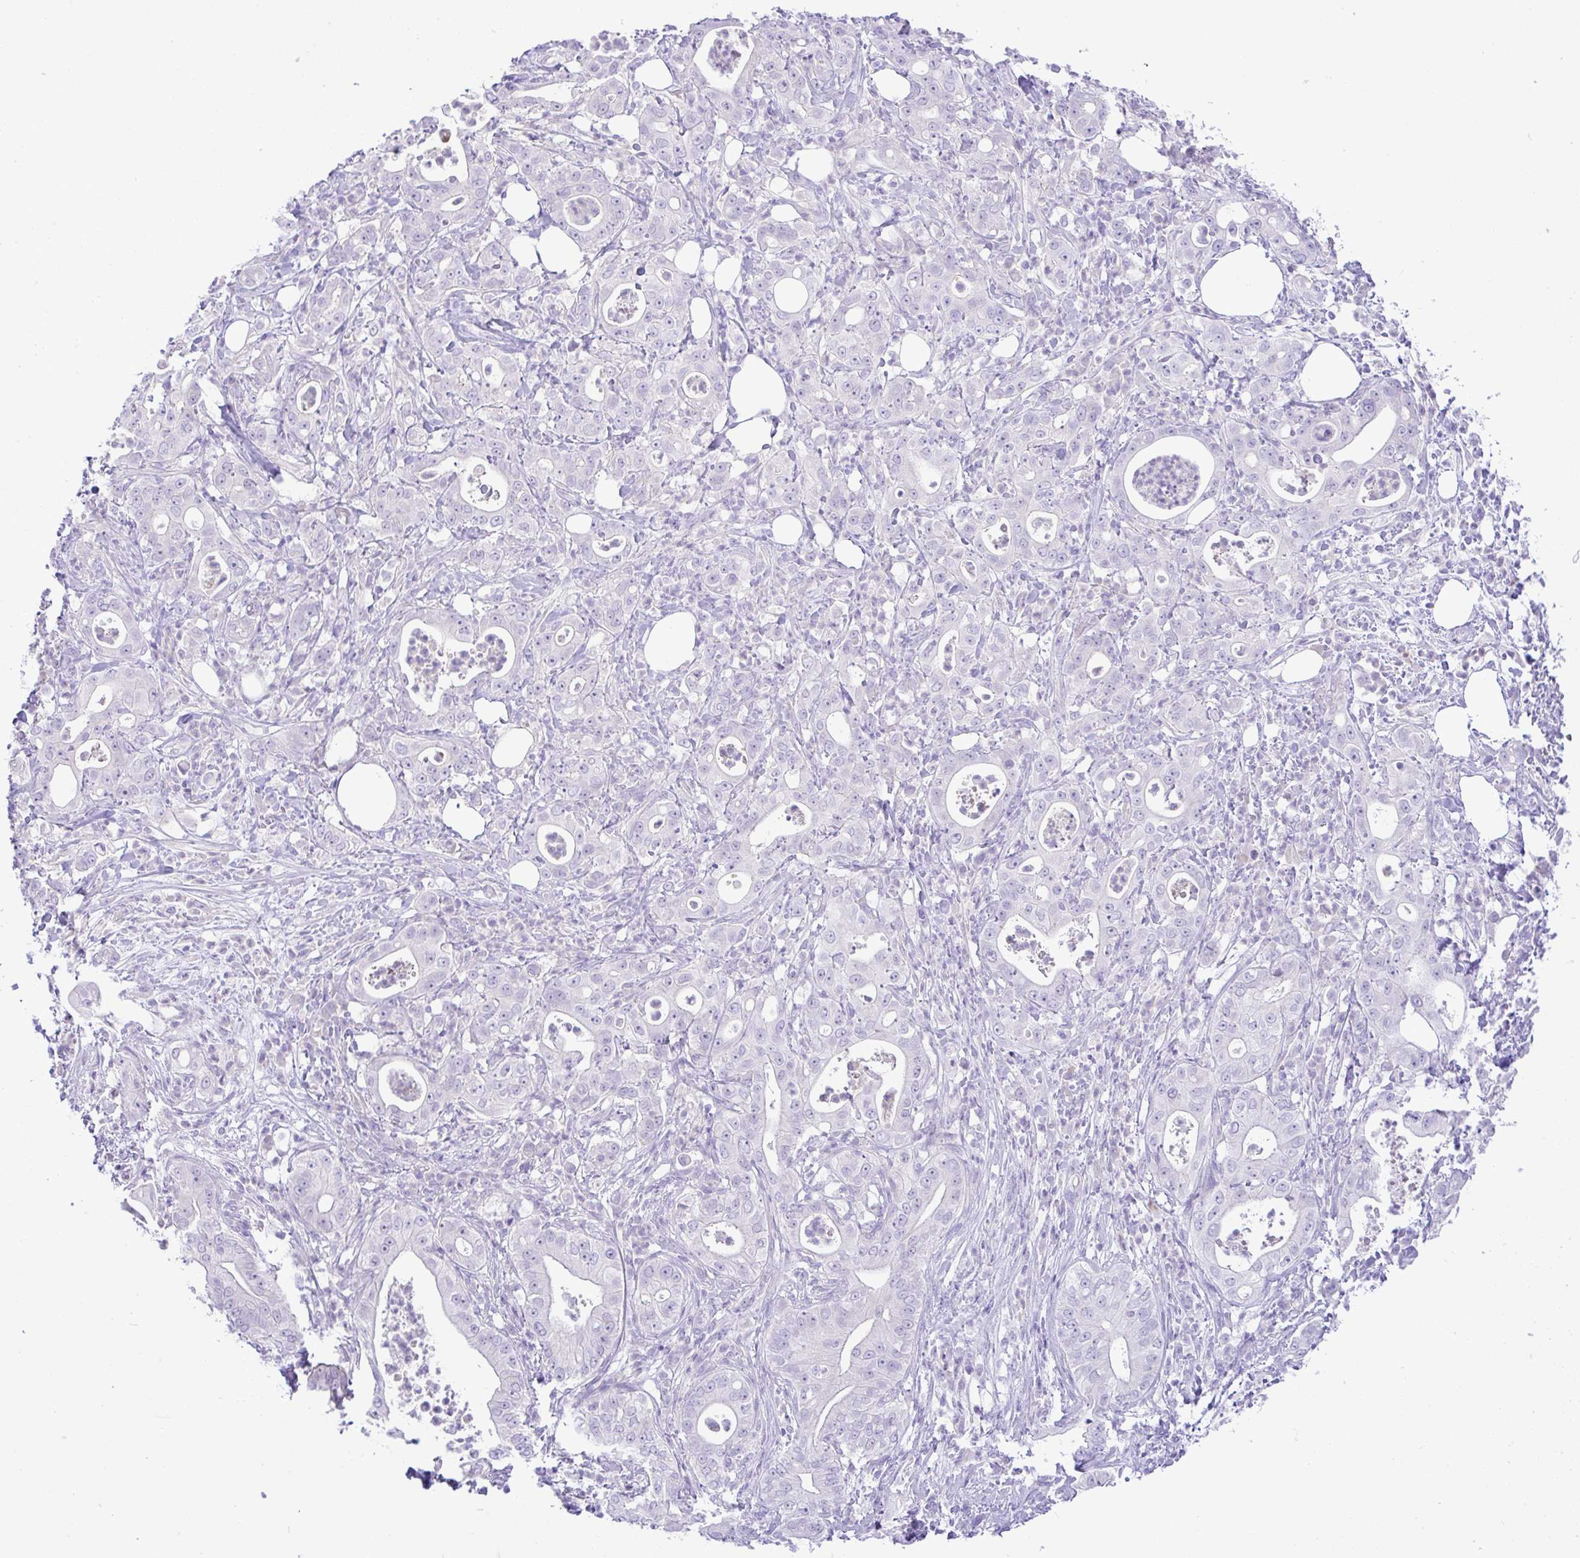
{"staining": {"intensity": "negative", "quantity": "none", "location": "none"}, "tissue": "pancreatic cancer", "cell_type": "Tumor cells", "image_type": "cancer", "snomed": [{"axis": "morphology", "description": "Adenocarcinoma, NOS"}, {"axis": "topography", "description": "Pancreas"}], "caption": "Image shows no significant protein positivity in tumor cells of pancreatic adenocarcinoma.", "gene": "ZNF101", "patient": {"sex": "male", "age": 71}}